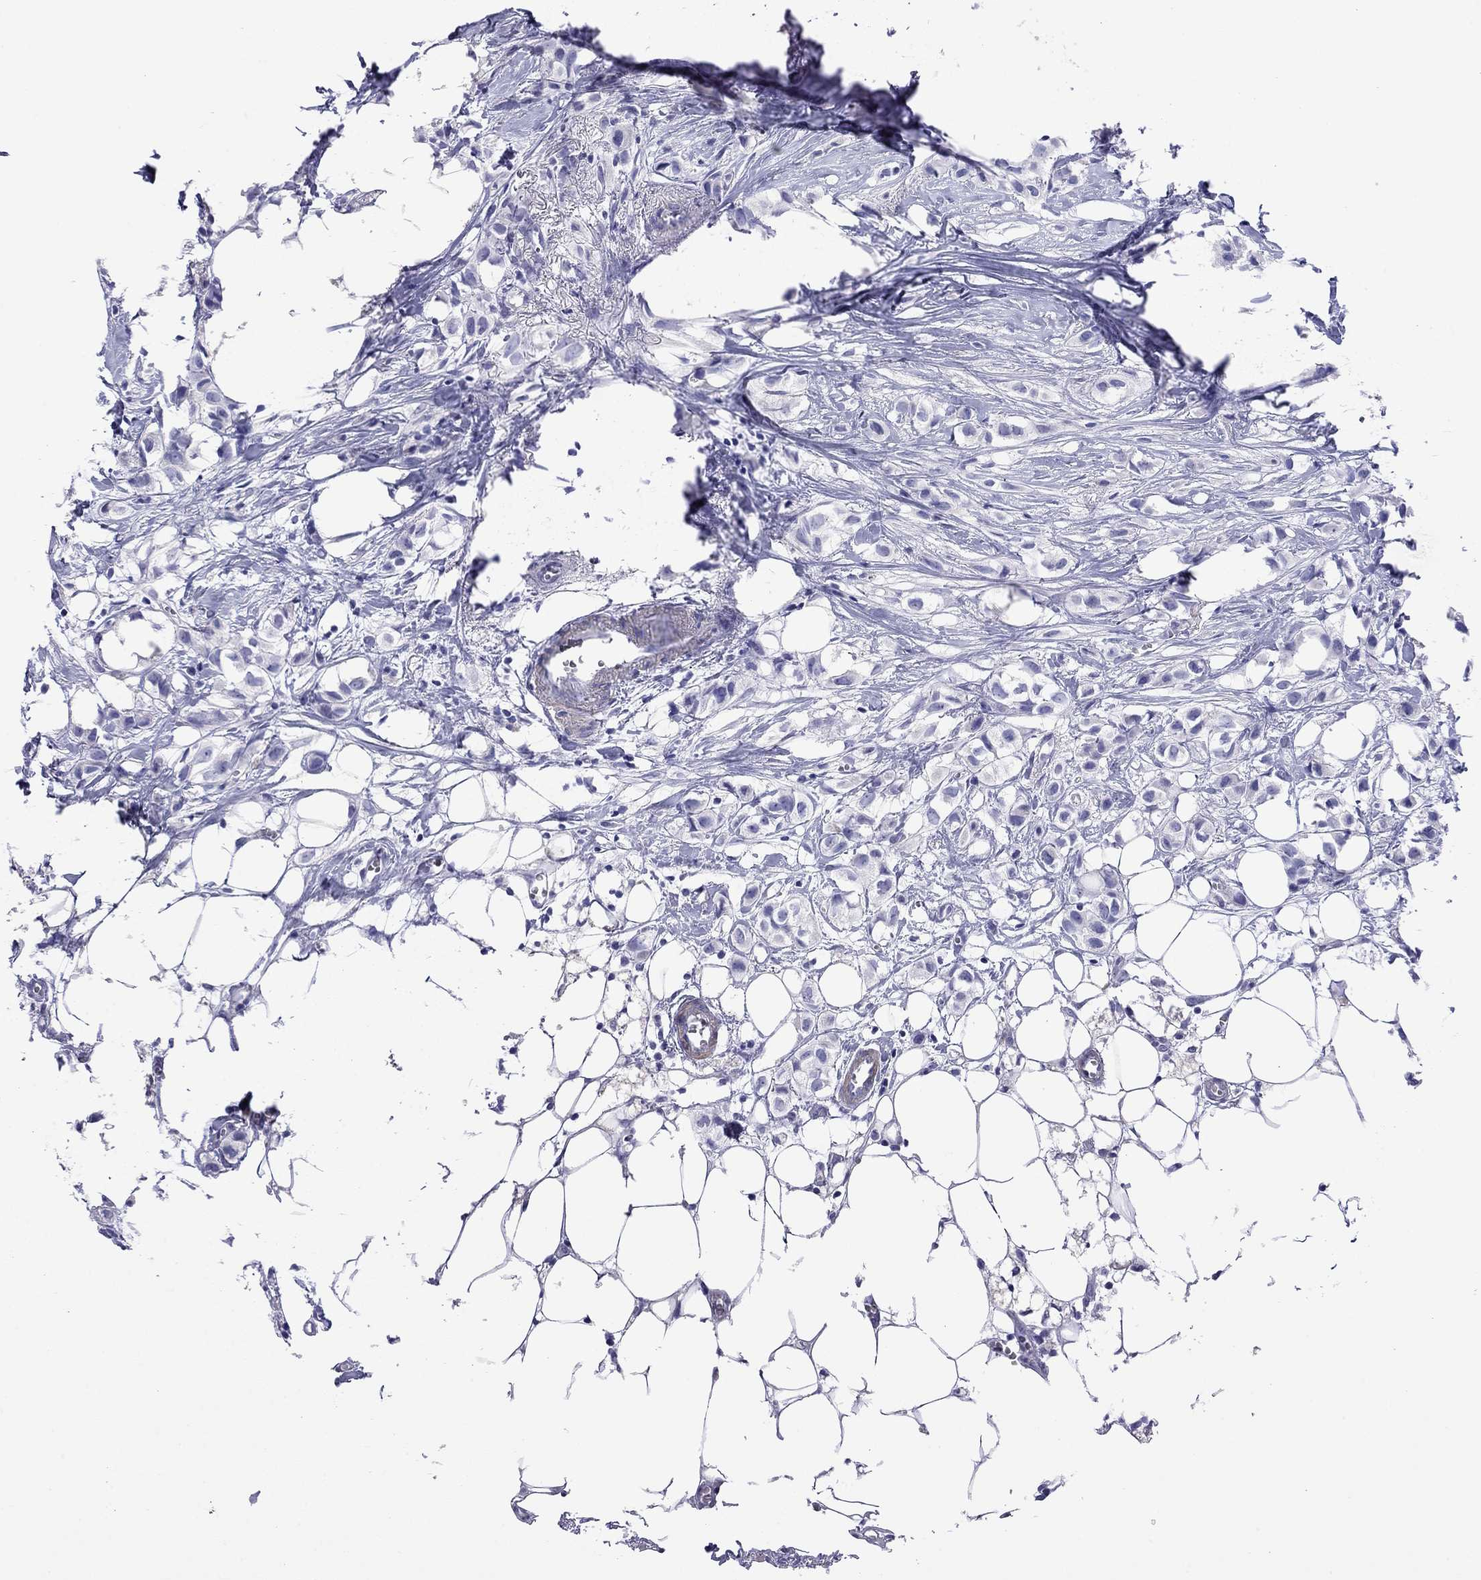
{"staining": {"intensity": "negative", "quantity": "none", "location": "none"}, "tissue": "breast cancer", "cell_type": "Tumor cells", "image_type": "cancer", "snomed": [{"axis": "morphology", "description": "Duct carcinoma"}, {"axis": "topography", "description": "Breast"}], "caption": "High magnification brightfield microscopy of intraductal carcinoma (breast) stained with DAB (brown) and counterstained with hematoxylin (blue): tumor cells show no significant staining. Brightfield microscopy of IHC stained with DAB (brown) and hematoxylin (blue), captured at high magnification.", "gene": "KIAA2012", "patient": {"sex": "female", "age": 85}}